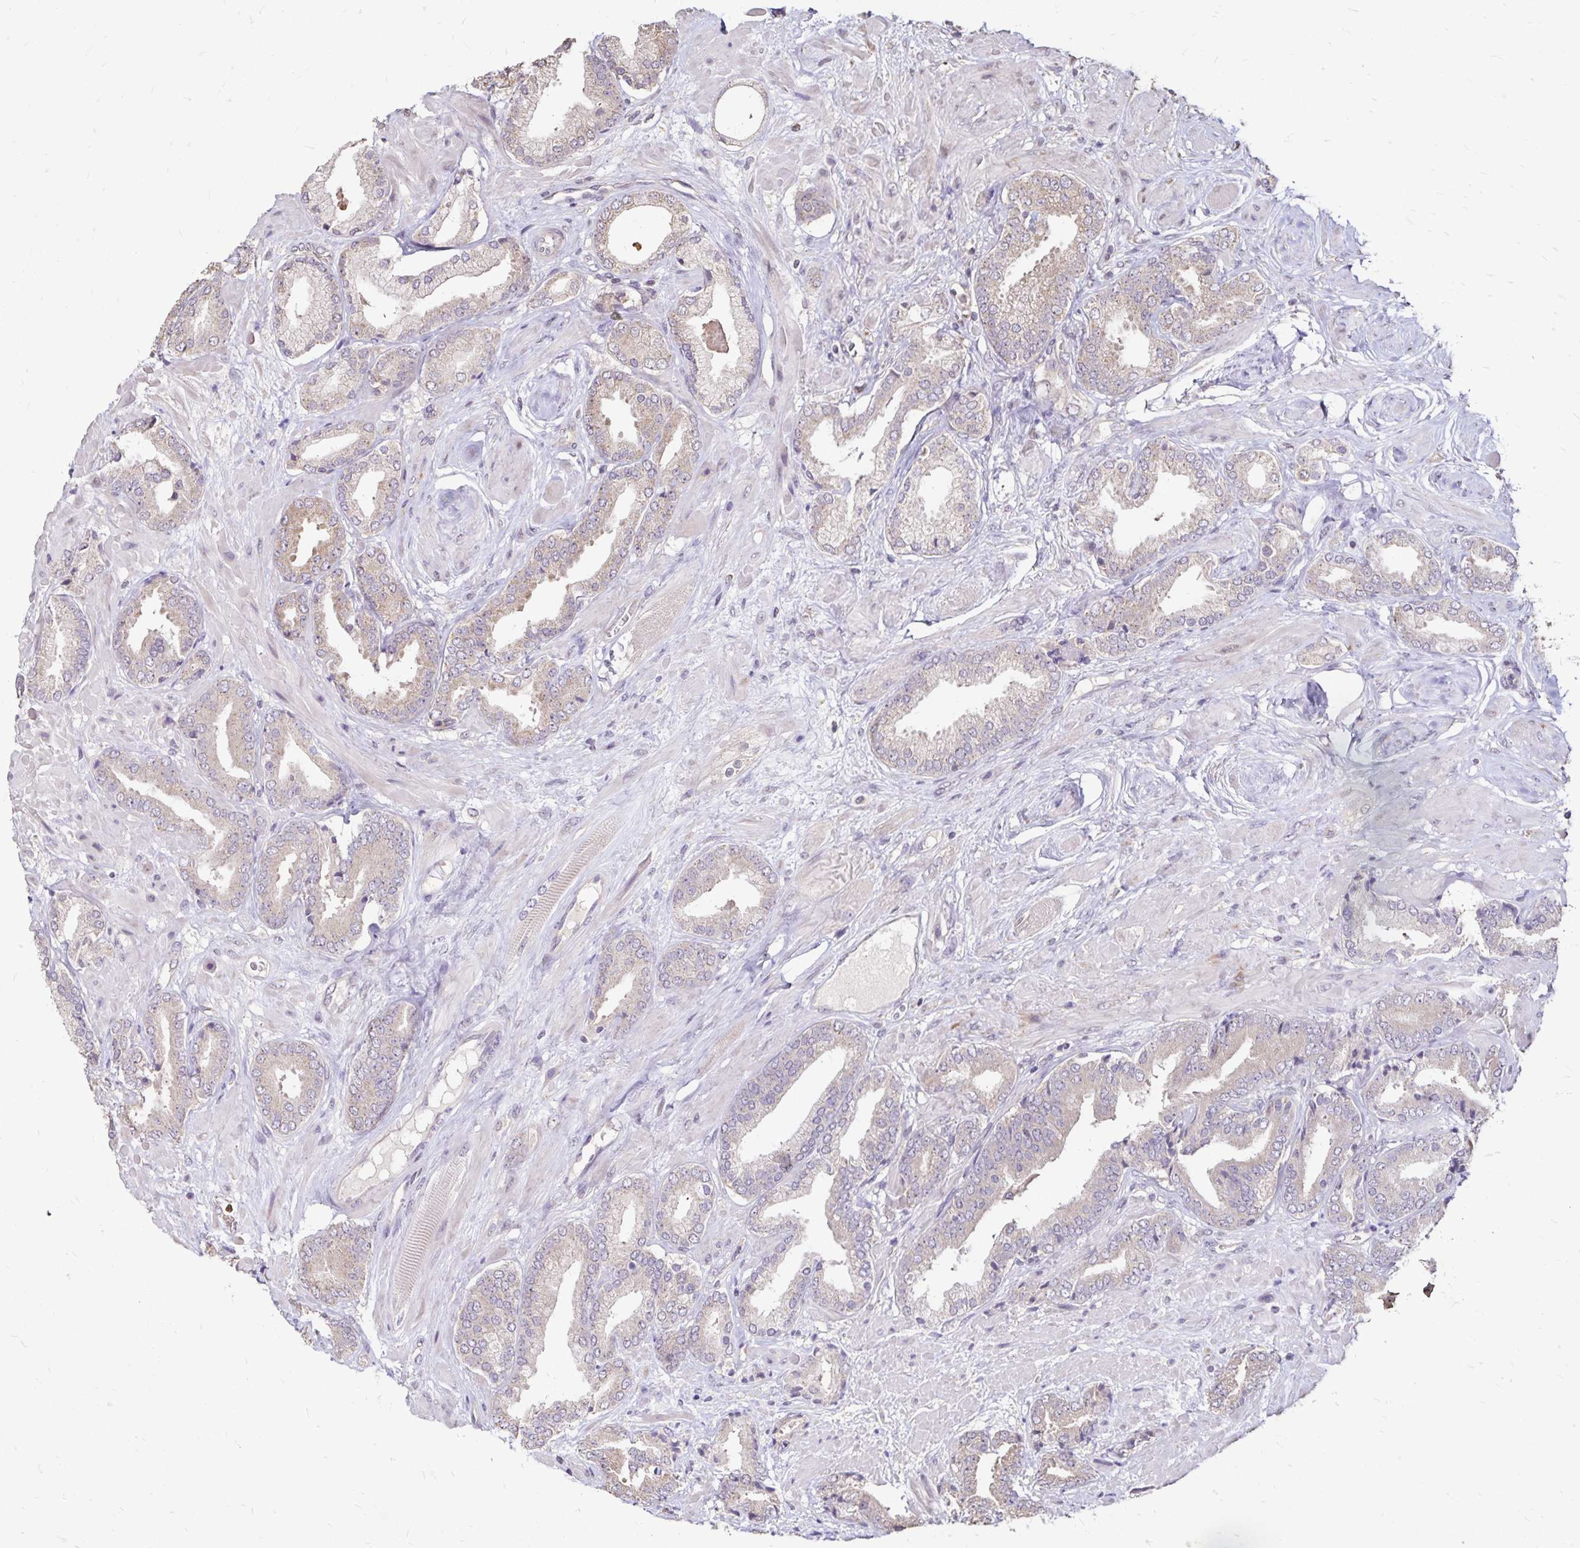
{"staining": {"intensity": "negative", "quantity": "none", "location": "none"}, "tissue": "prostate cancer", "cell_type": "Tumor cells", "image_type": "cancer", "snomed": [{"axis": "morphology", "description": "Adenocarcinoma, High grade"}, {"axis": "topography", "description": "Prostate"}], "caption": "This image is of high-grade adenocarcinoma (prostate) stained with immunohistochemistry (IHC) to label a protein in brown with the nuclei are counter-stained blue. There is no positivity in tumor cells. The staining was performed using DAB (3,3'-diaminobenzidine) to visualize the protein expression in brown, while the nuclei were stained in blue with hematoxylin (Magnification: 20x).", "gene": "EMC10", "patient": {"sex": "male", "age": 56}}